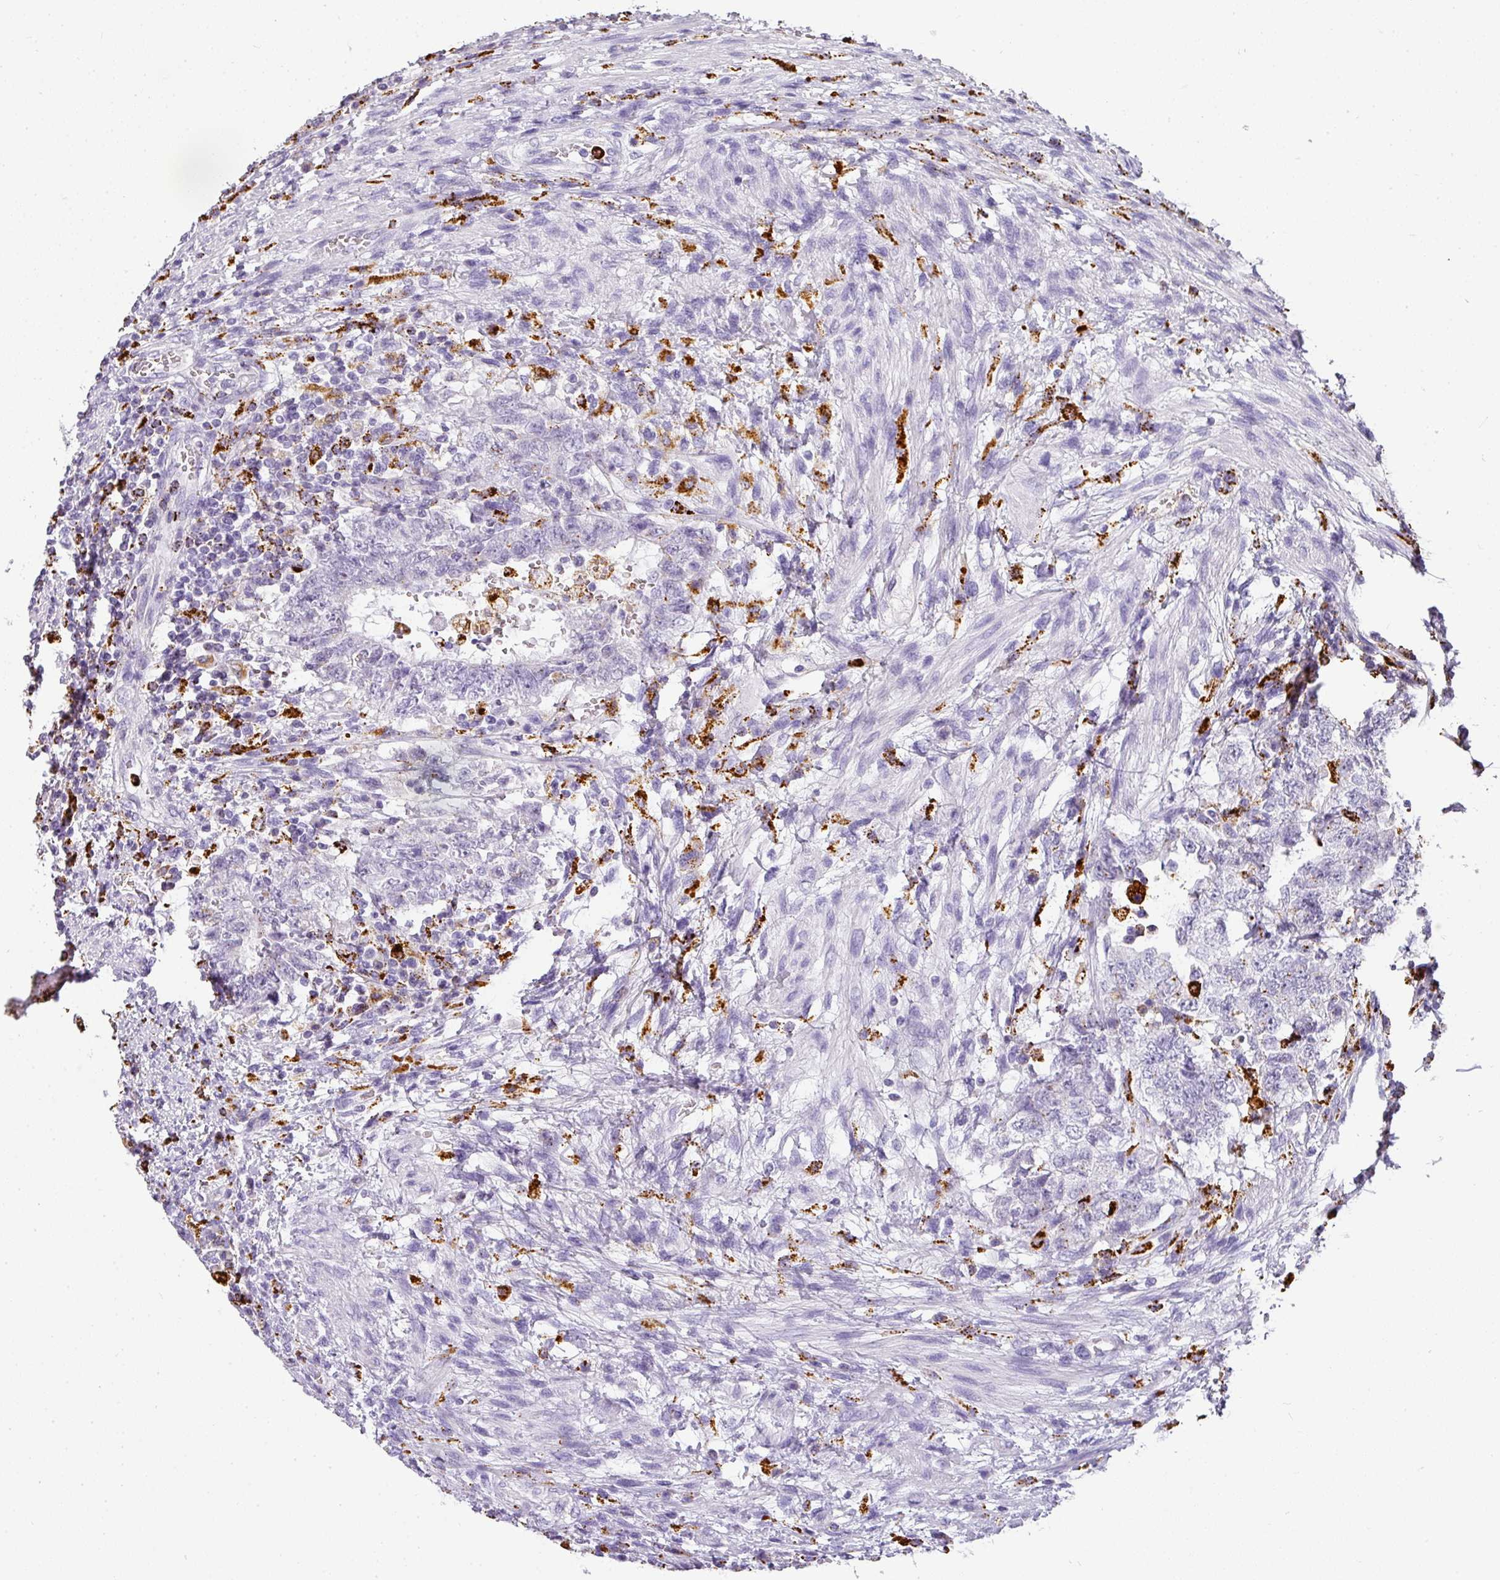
{"staining": {"intensity": "negative", "quantity": "none", "location": "none"}, "tissue": "testis cancer", "cell_type": "Tumor cells", "image_type": "cancer", "snomed": [{"axis": "morphology", "description": "Carcinoma, Embryonal, NOS"}, {"axis": "topography", "description": "Testis"}], "caption": "There is no significant expression in tumor cells of embryonal carcinoma (testis). Brightfield microscopy of immunohistochemistry (IHC) stained with DAB (brown) and hematoxylin (blue), captured at high magnification.", "gene": "MMACHC", "patient": {"sex": "male", "age": 26}}